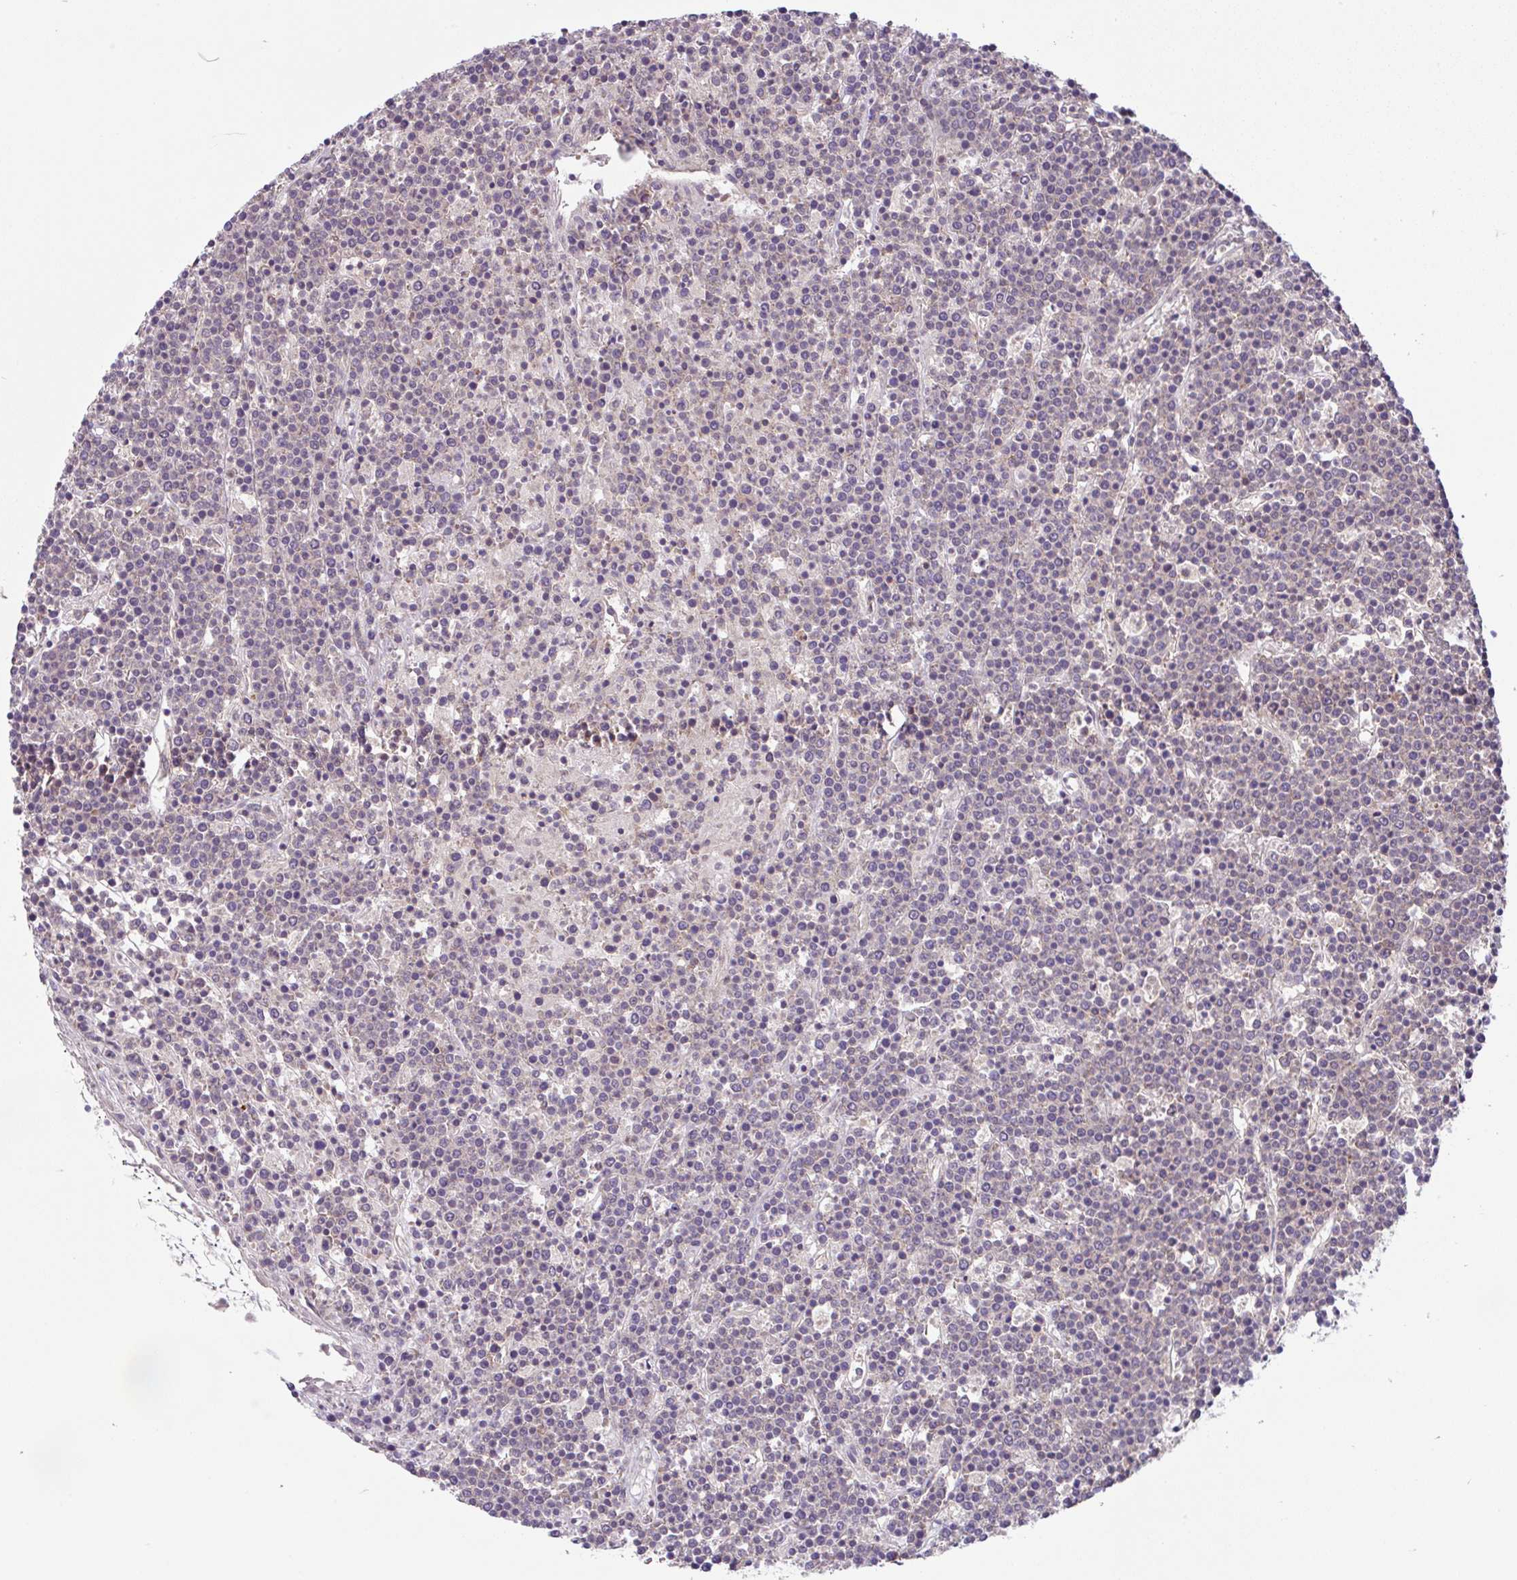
{"staining": {"intensity": "weak", "quantity": "25%-75%", "location": "cytoplasmic/membranous"}, "tissue": "lymphoma", "cell_type": "Tumor cells", "image_type": "cancer", "snomed": [{"axis": "morphology", "description": "Malignant lymphoma, non-Hodgkin's type, High grade"}, {"axis": "topography", "description": "Ovary"}], "caption": "A low amount of weak cytoplasmic/membranous staining is present in about 25%-75% of tumor cells in malignant lymphoma, non-Hodgkin's type (high-grade) tissue.", "gene": "RALBP1", "patient": {"sex": "female", "age": 56}}